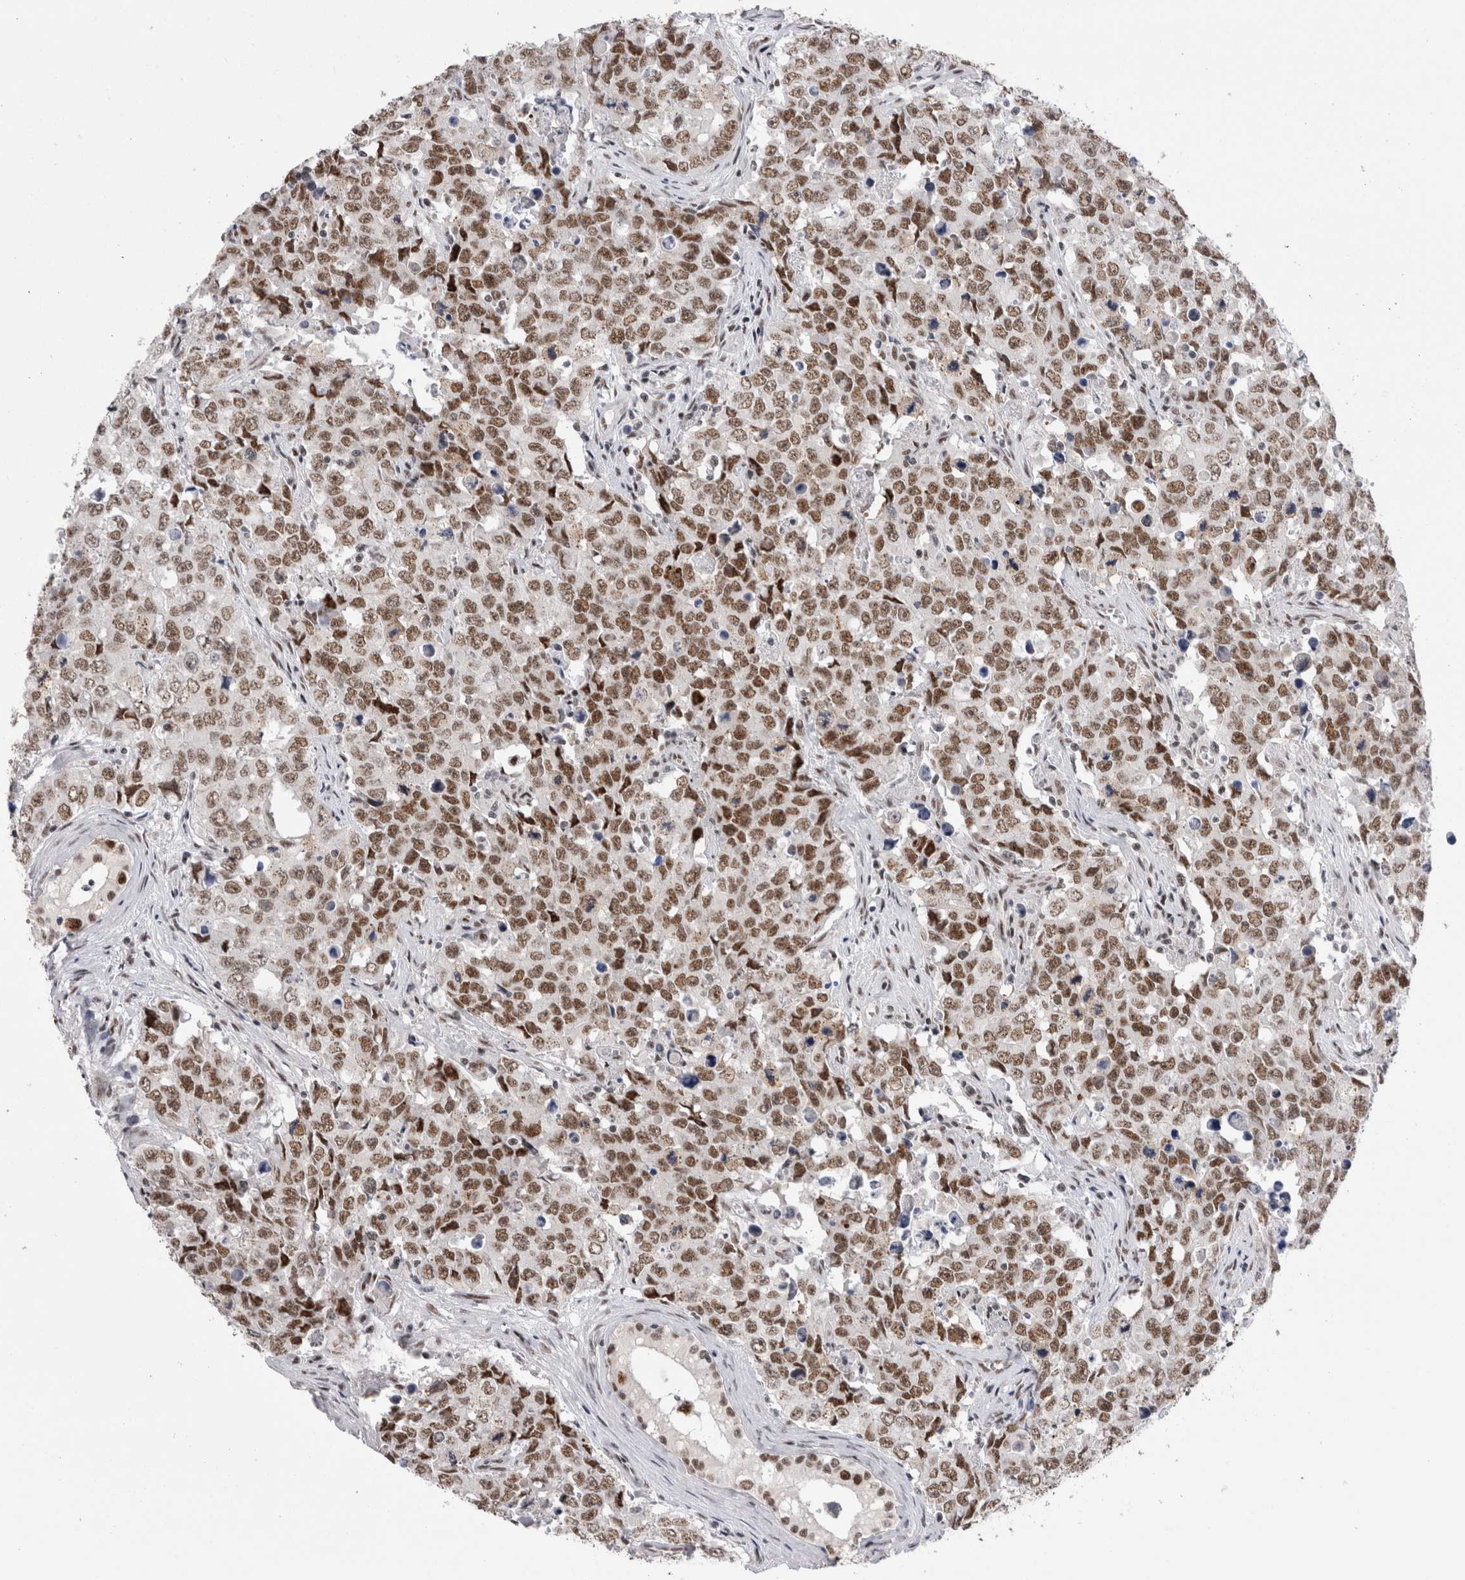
{"staining": {"intensity": "moderate", "quantity": ">75%", "location": "nuclear"}, "tissue": "testis cancer", "cell_type": "Tumor cells", "image_type": "cancer", "snomed": [{"axis": "morphology", "description": "Carcinoma, Embryonal, NOS"}, {"axis": "topography", "description": "Testis"}], "caption": "IHC staining of testis cancer, which reveals medium levels of moderate nuclear expression in approximately >75% of tumor cells indicating moderate nuclear protein expression. The staining was performed using DAB (brown) for protein detection and nuclei were counterstained in hematoxylin (blue).", "gene": "RBM6", "patient": {"sex": "male", "age": 28}}